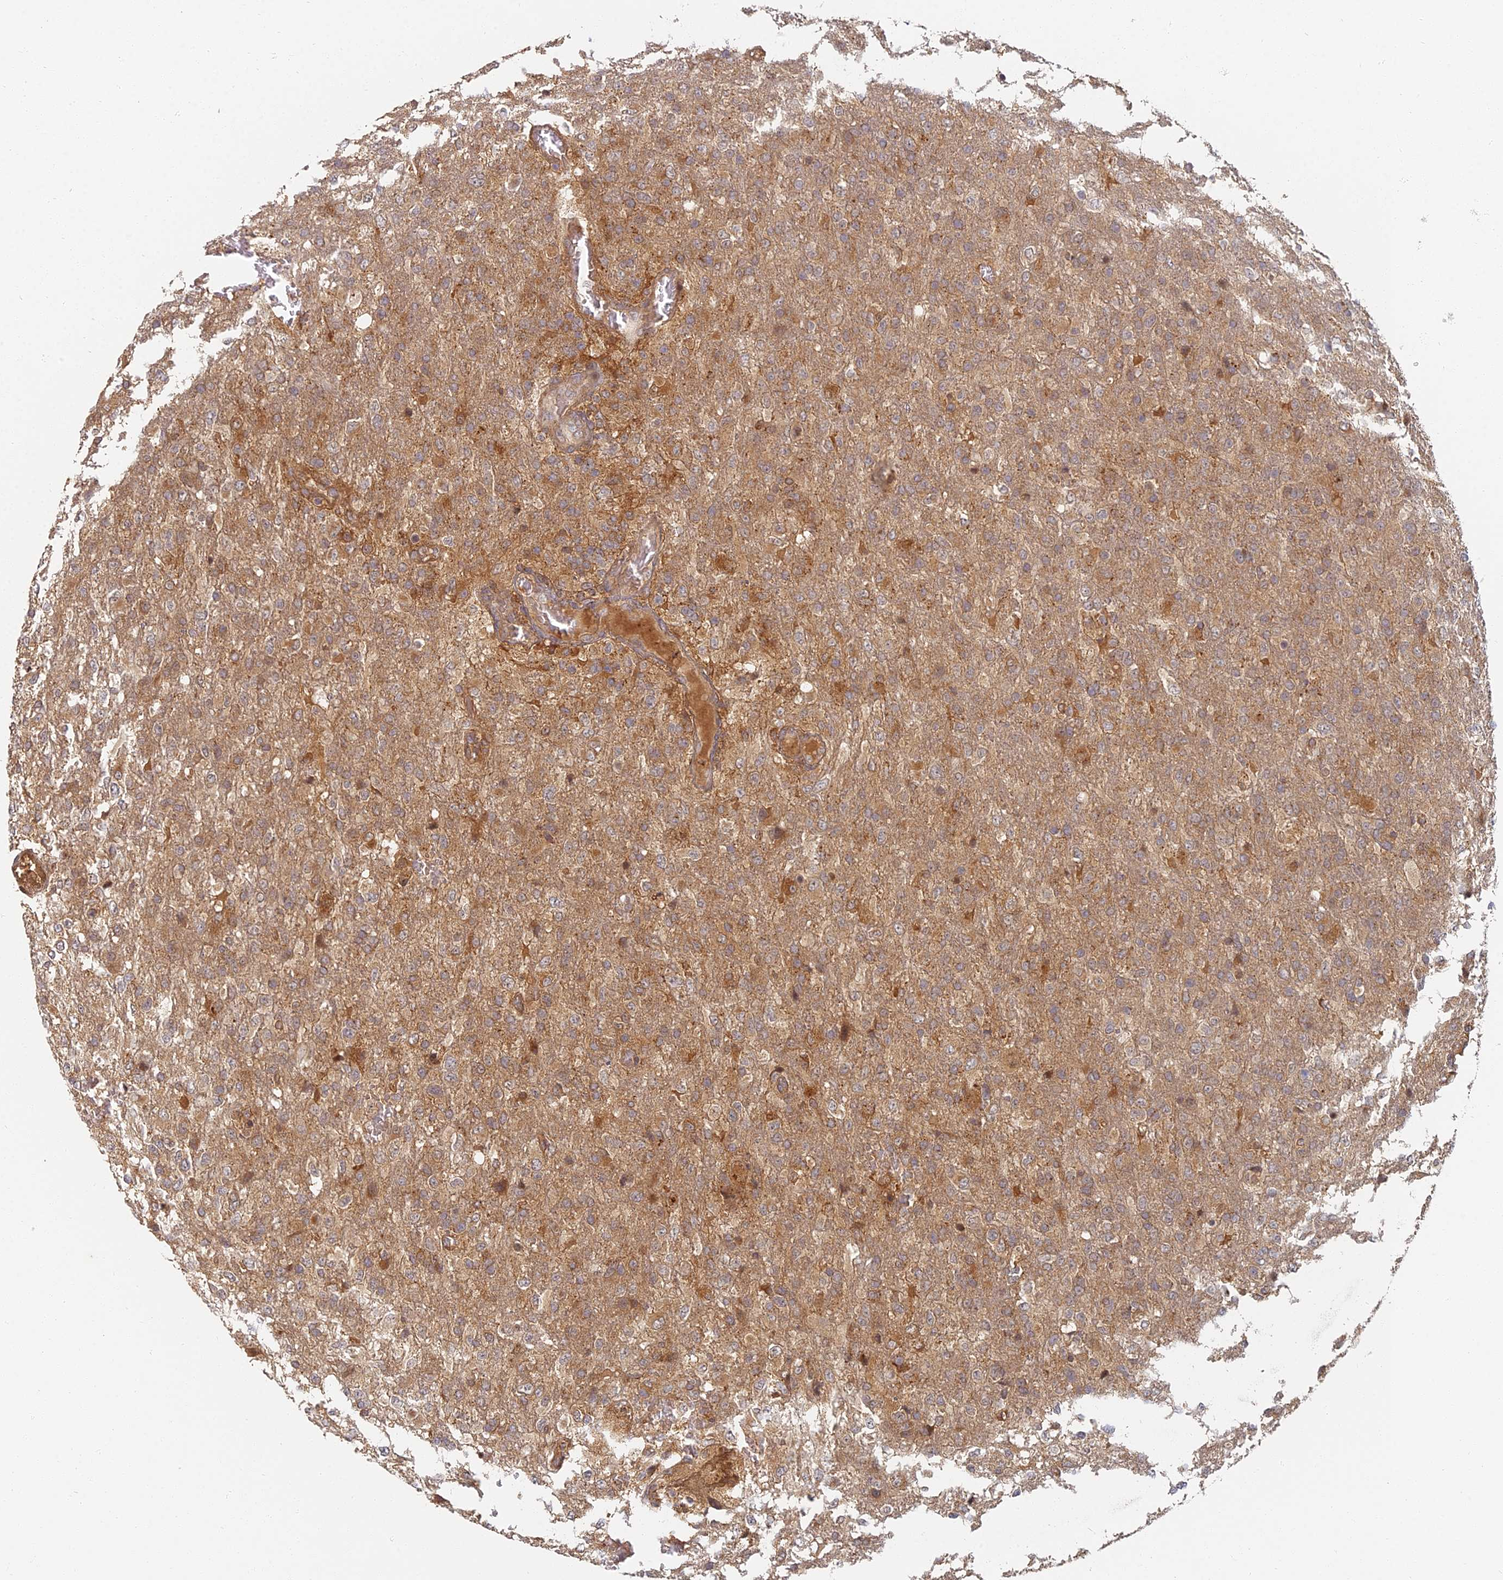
{"staining": {"intensity": "moderate", "quantity": ">75%", "location": "cytoplasmic/membranous"}, "tissue": "glioma", "cell_type": "Tumor cells", "image_type": "cancer", "snomed": [{"axis": "morphology", "description": "Glioma, malignant, High grade"}, {"axis": "topography", "description": "Brain"}], "caption": "Malignant glioma (high-grade) was stained to show a protein in brown. There is medium levels of moderate cytoplasmic/membranous positivity in approximately >75% of tumor cells. The staining was performed using DAB (3,3'-diaminobenzidine), with brown indicating positive protein expression. Nuclei are stained blue with hematoxylin.", "gene": "INO80D", "patient": {"sex": "female", "age": 74}}